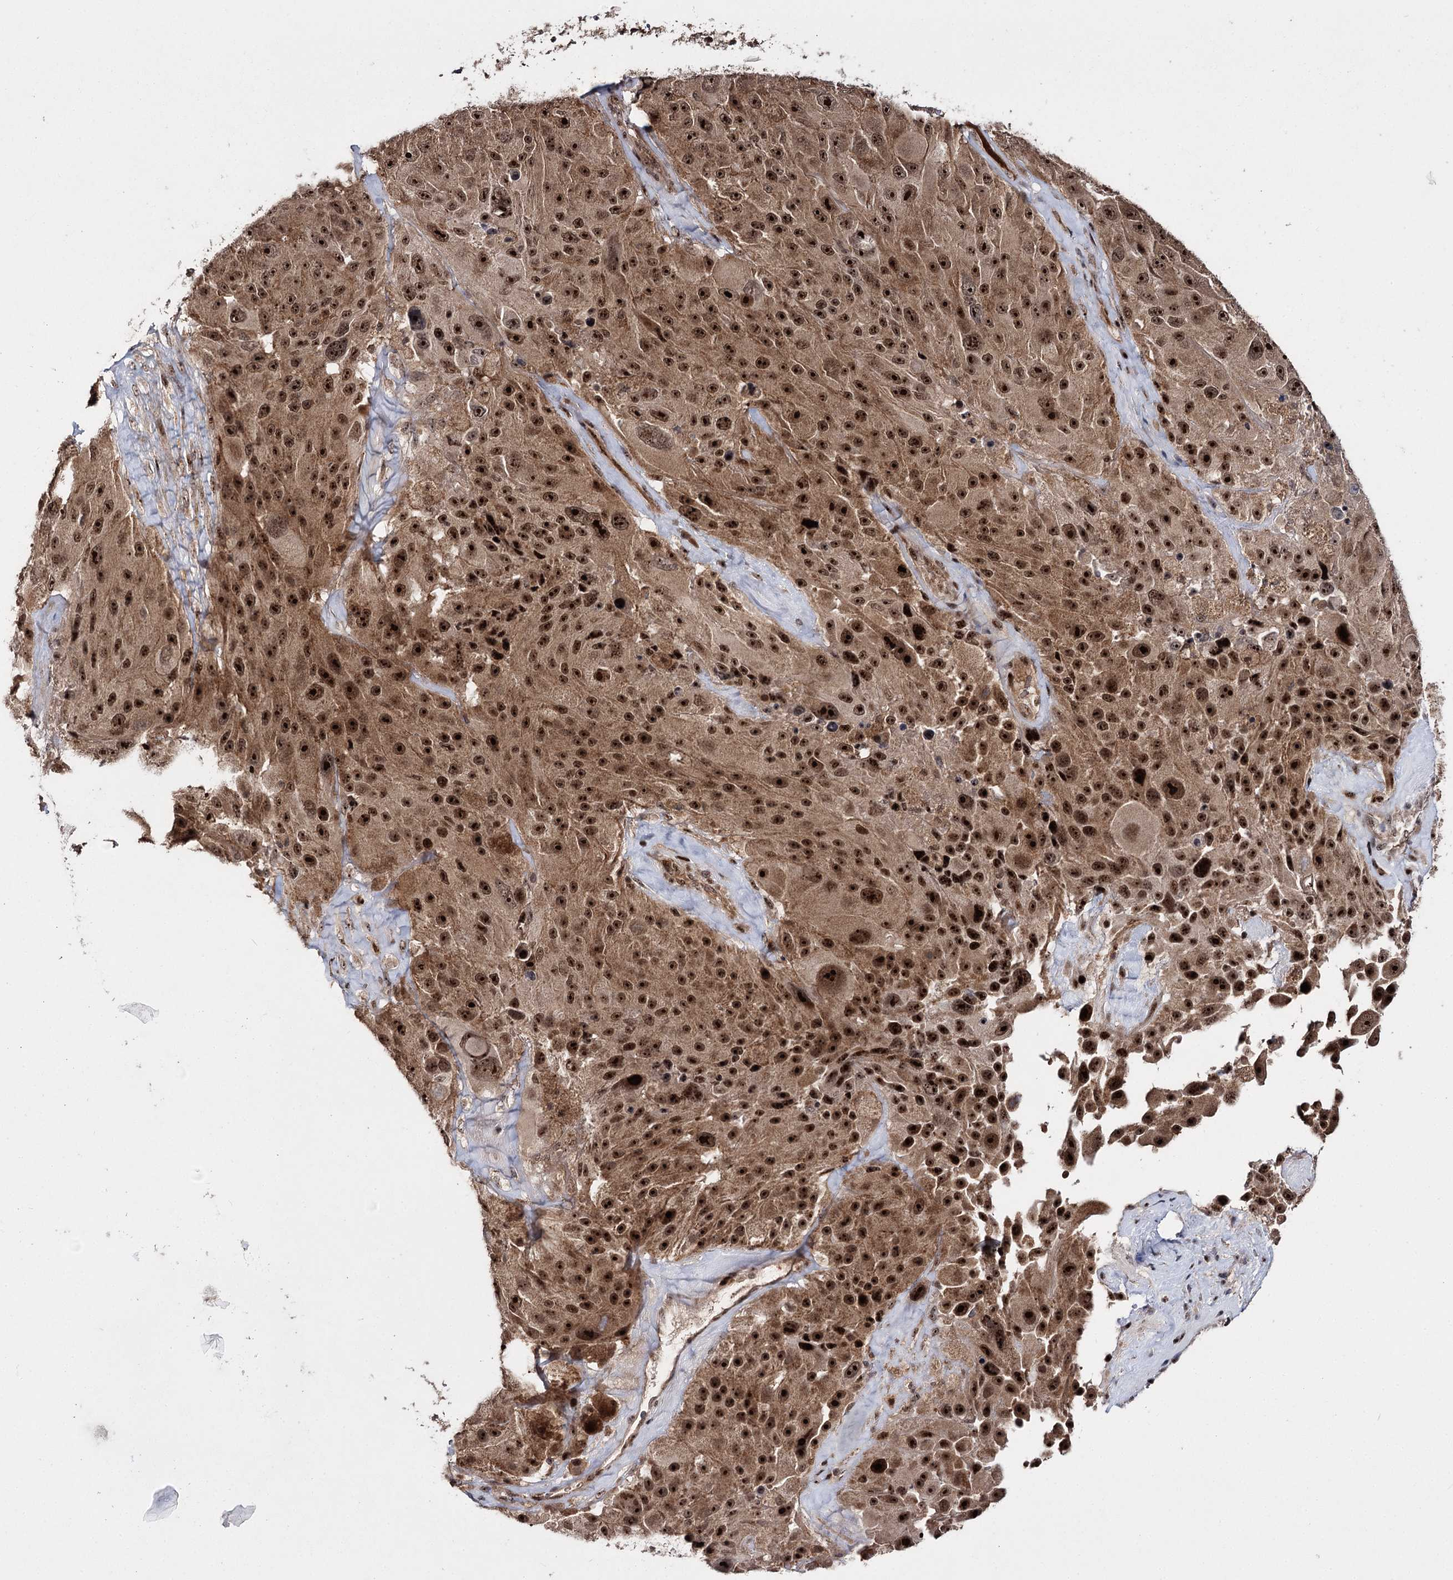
{"staining": {"intensity": "strong", "quantity": ">75%", "location": "cytoplasmic/membranous,nuclear"}, "tissue": "melanoma", "cell_type": "Tumor cells", "image_type": "cancer", "snomed": [{"axis": "morphology", "description": "Malignant melanoma, Metastatic site"}, {"axis": "topography", "description": "Lymph node"}], "caption": "The histopathology image reveals immunohistochemical staining of malignant melanoma (metastatic site). There is strong cytoplasmic/membranous and nuclear staining is seen in about >75% of tumor cells. The protein is shown in brown color, while the nuclei are stained blue.", "gene": "MKNK2", "patient": {"sex": "male", "age": 62}}